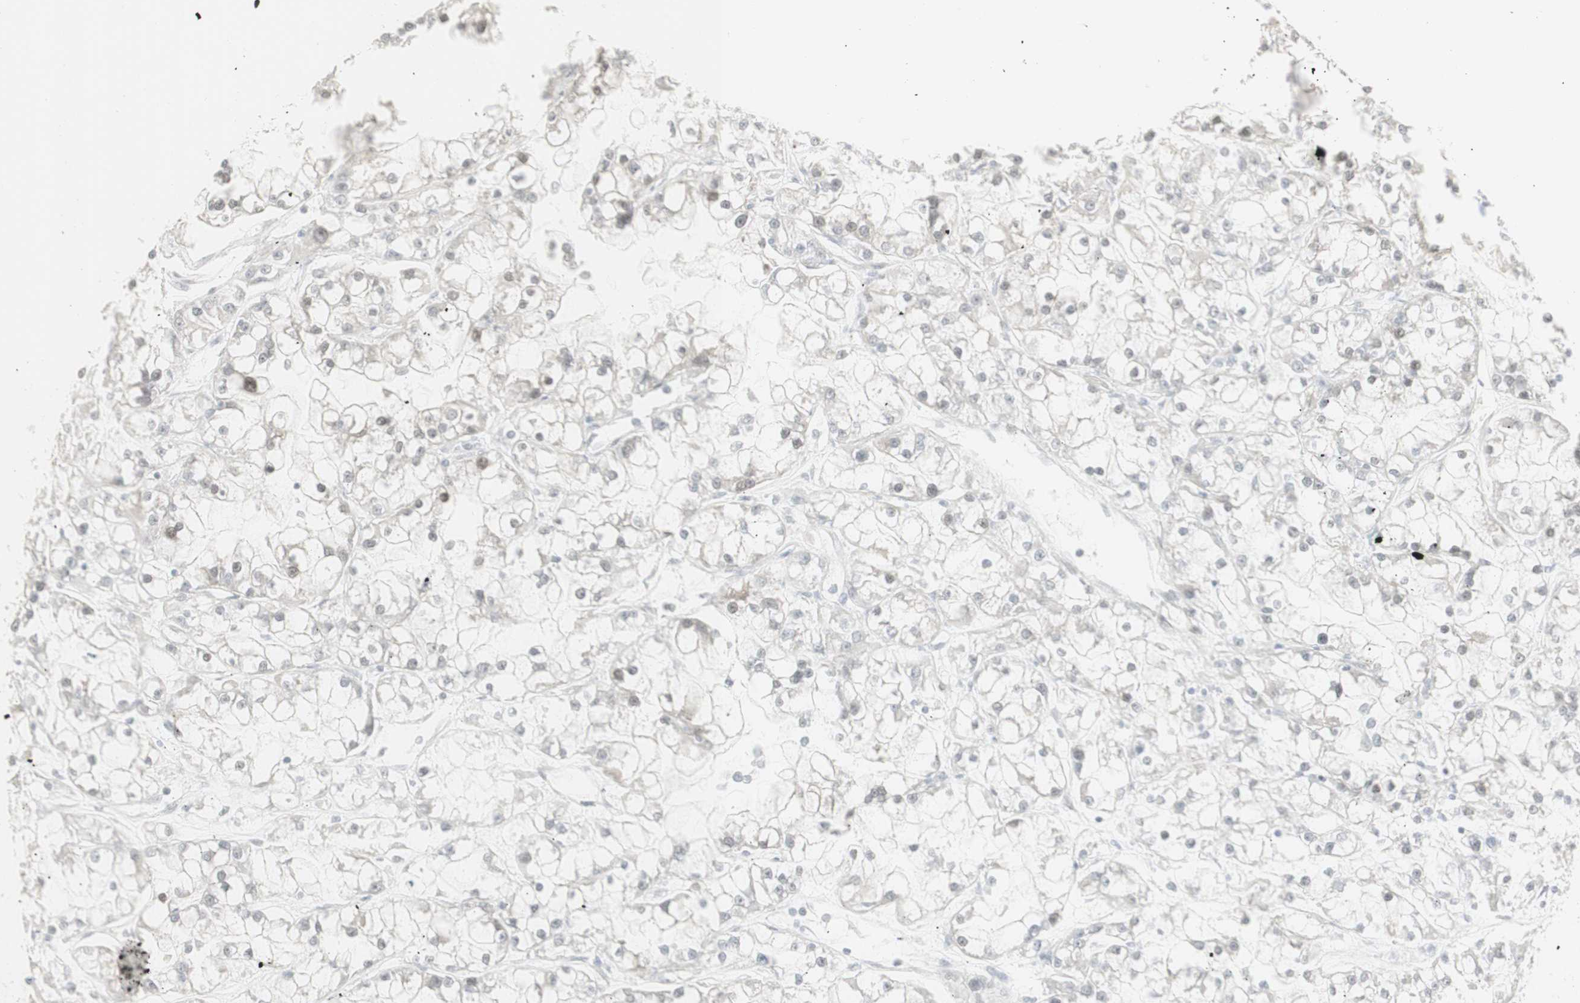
{"staining": {"intensity": "negative", "quantity": "none", "location": "none"}, "tissue": "renal cancer", "cell_type": "Tumor cells", "image_type": "cancer", "snomed": [{"axis": "morphology", "description": "Adenocarcinoma, NOS"}, {"axis": "topography", "description": "Kidney"}], "caption": "Immunohistochemistry of human renal adenocarcinoma demonstrates no positivity in tumor cells.", "gene": "C1orf116", "patient": {"sex": "female", "age": 52}}